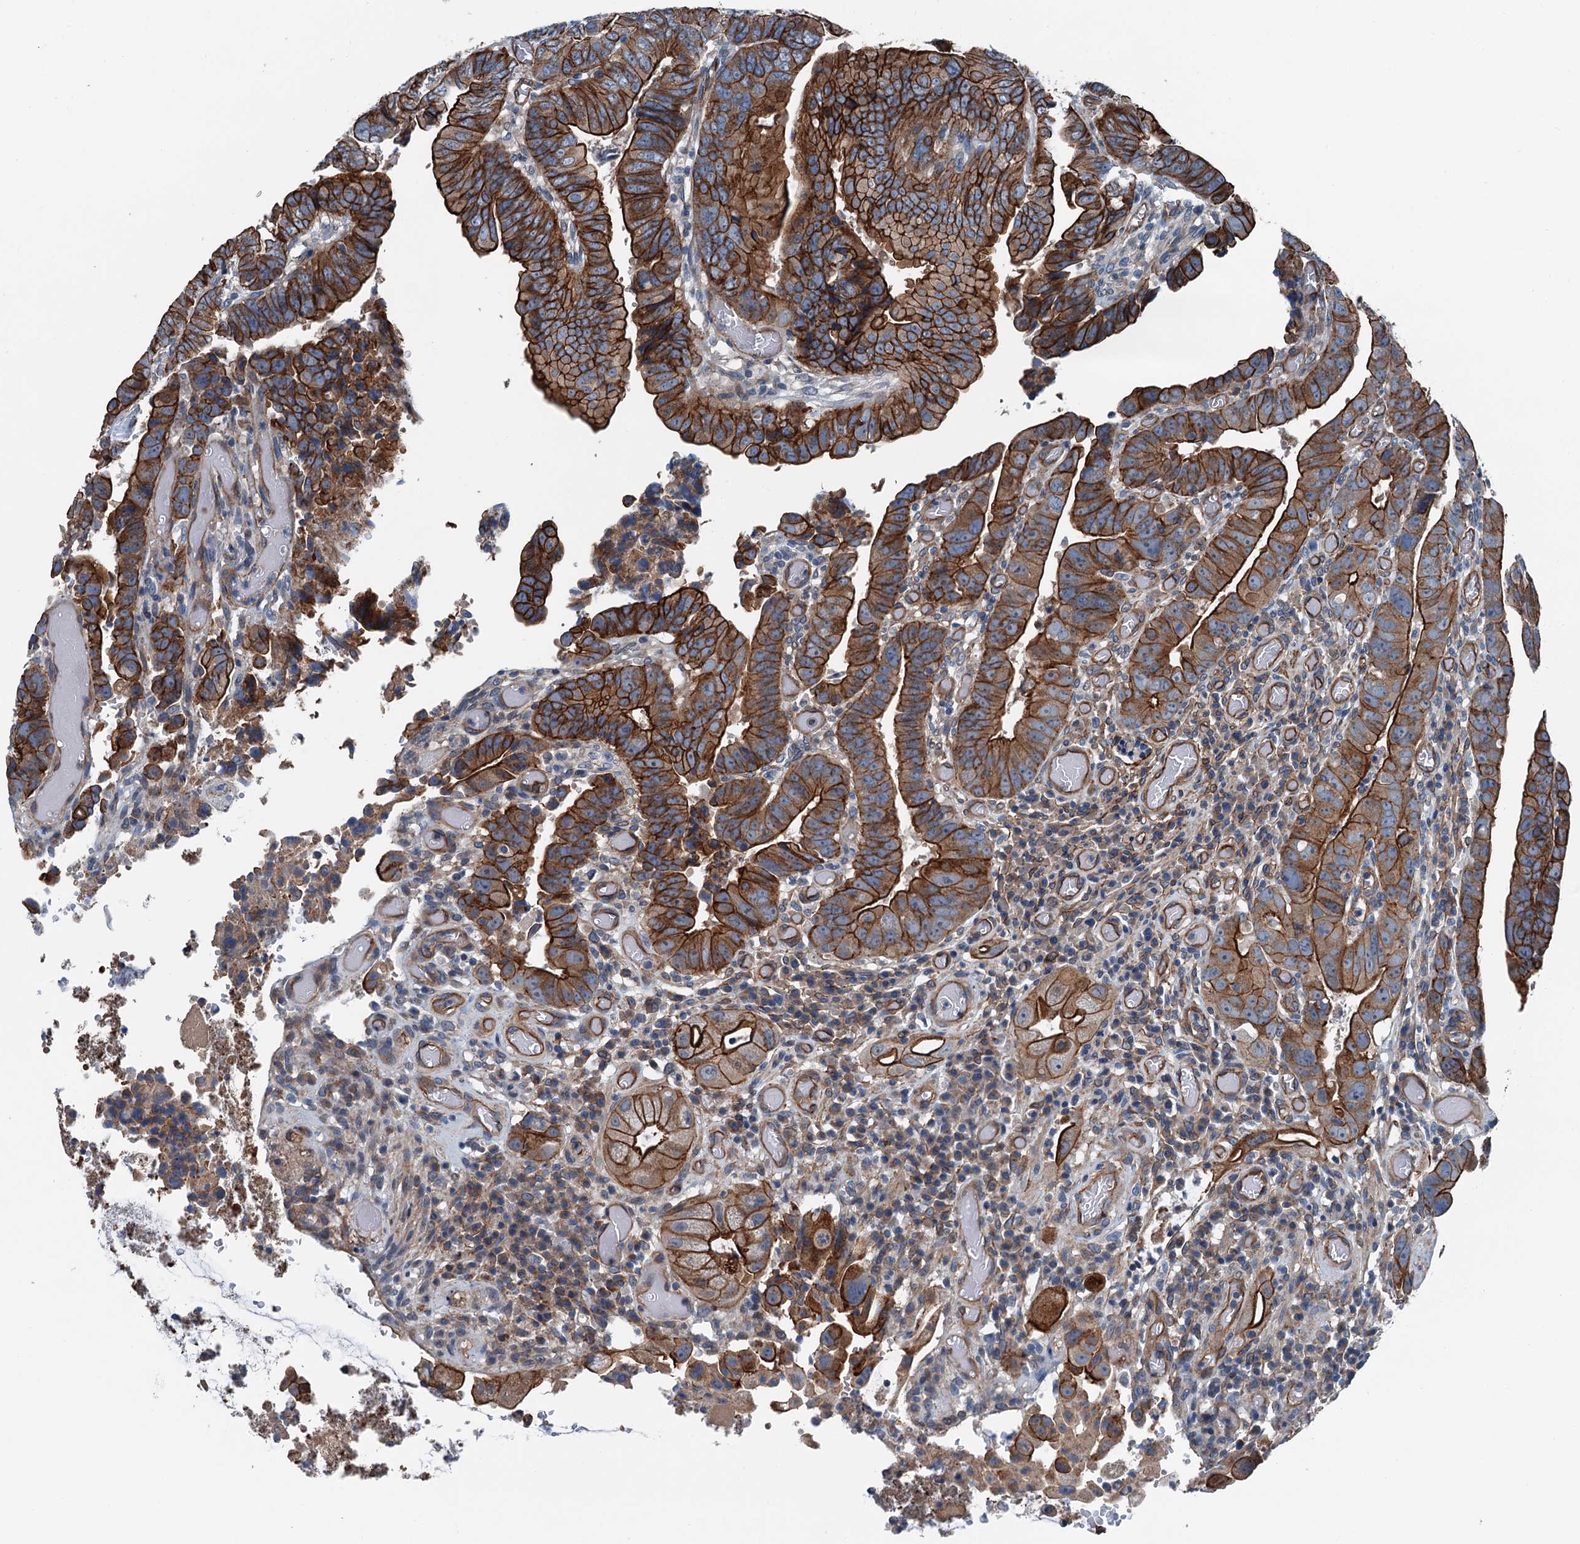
{"staining": {"intensity": "strong", "quantity": ">75%", "location": "cytoplasmic/membranous"}, "tissue": "colorectal cancer", "cell_type": "Tumor cells", "image_type": "cancer", "snomed": [{"axis": "morphology", "description": "Normal tissue, NOS"}, {"axis": "morphology", "description": "Adenocarcinoma, NOS"}, {"axis": "topography", "description": "Rectum"}], "caption": "Human colorectal cancer (adenocarcinoma) stained with a protein marker exhibits strong staining in tumor cells.", "gene": "NMRAL1", "patient": {"sex": "female", "age": 65}}